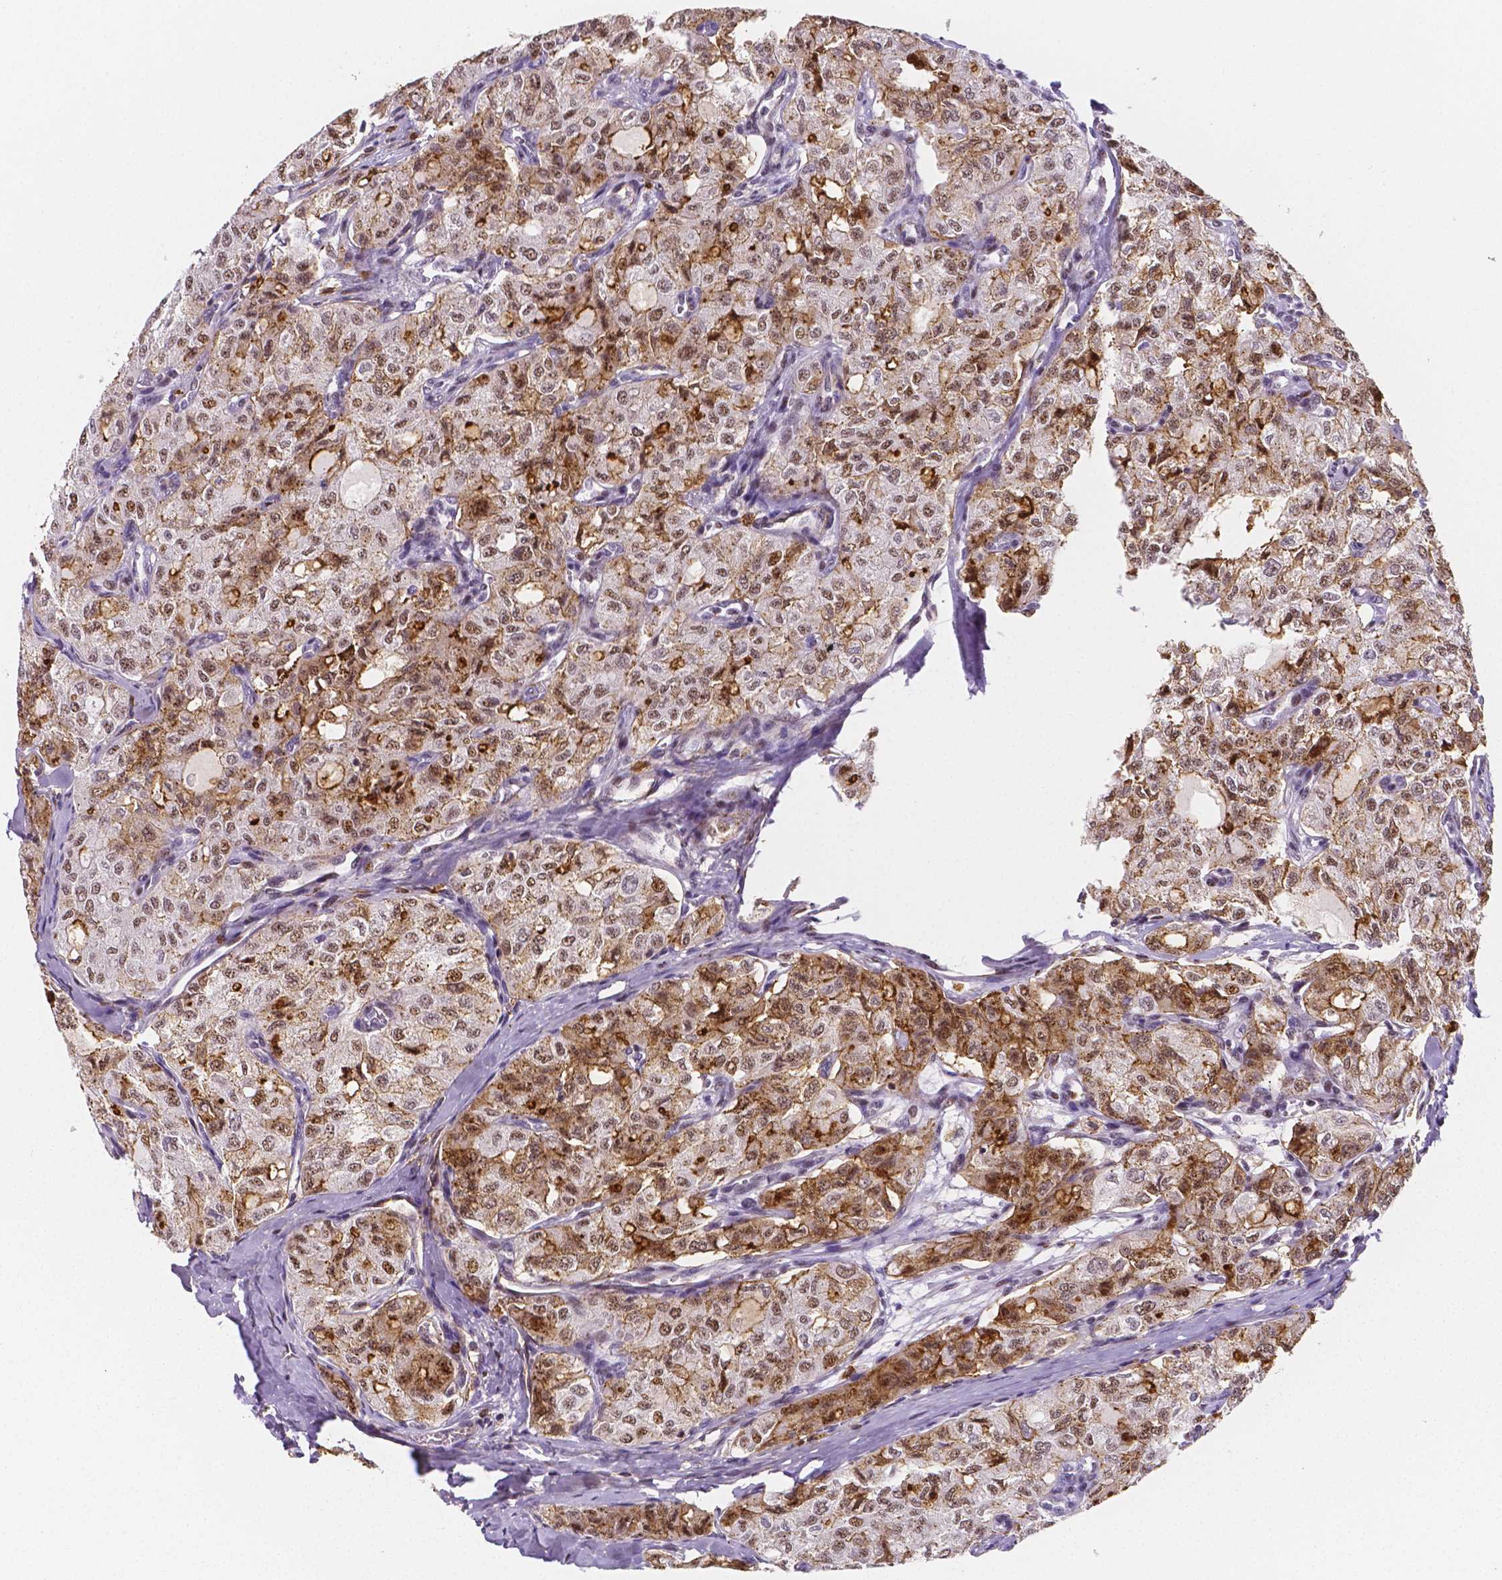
{"staining": {"intensity": "moderate", "quantity": ">75%", "location": "cytoplasmic/membranous,nuclear"}, "tissue": "thyroid cancer", "cell_type": "Tumor cells", "image_type": "cancer", "snomed": [{"axis": "morphology", "description": "Follicular adenoma carcinoma, NOS"}, {"axis": "topography", "description": "Thyroid gland"}], "caption": "Immunohistochemical staining of human follicular adenoma carcinoma (thyroid) reveals medium levels of moderate cytoplasmic/membranous and nuclear protein positivity in approximately >75% of tumor cells.", "gene": "GABRD", "patient": {"sex": "male", "age": 75}}